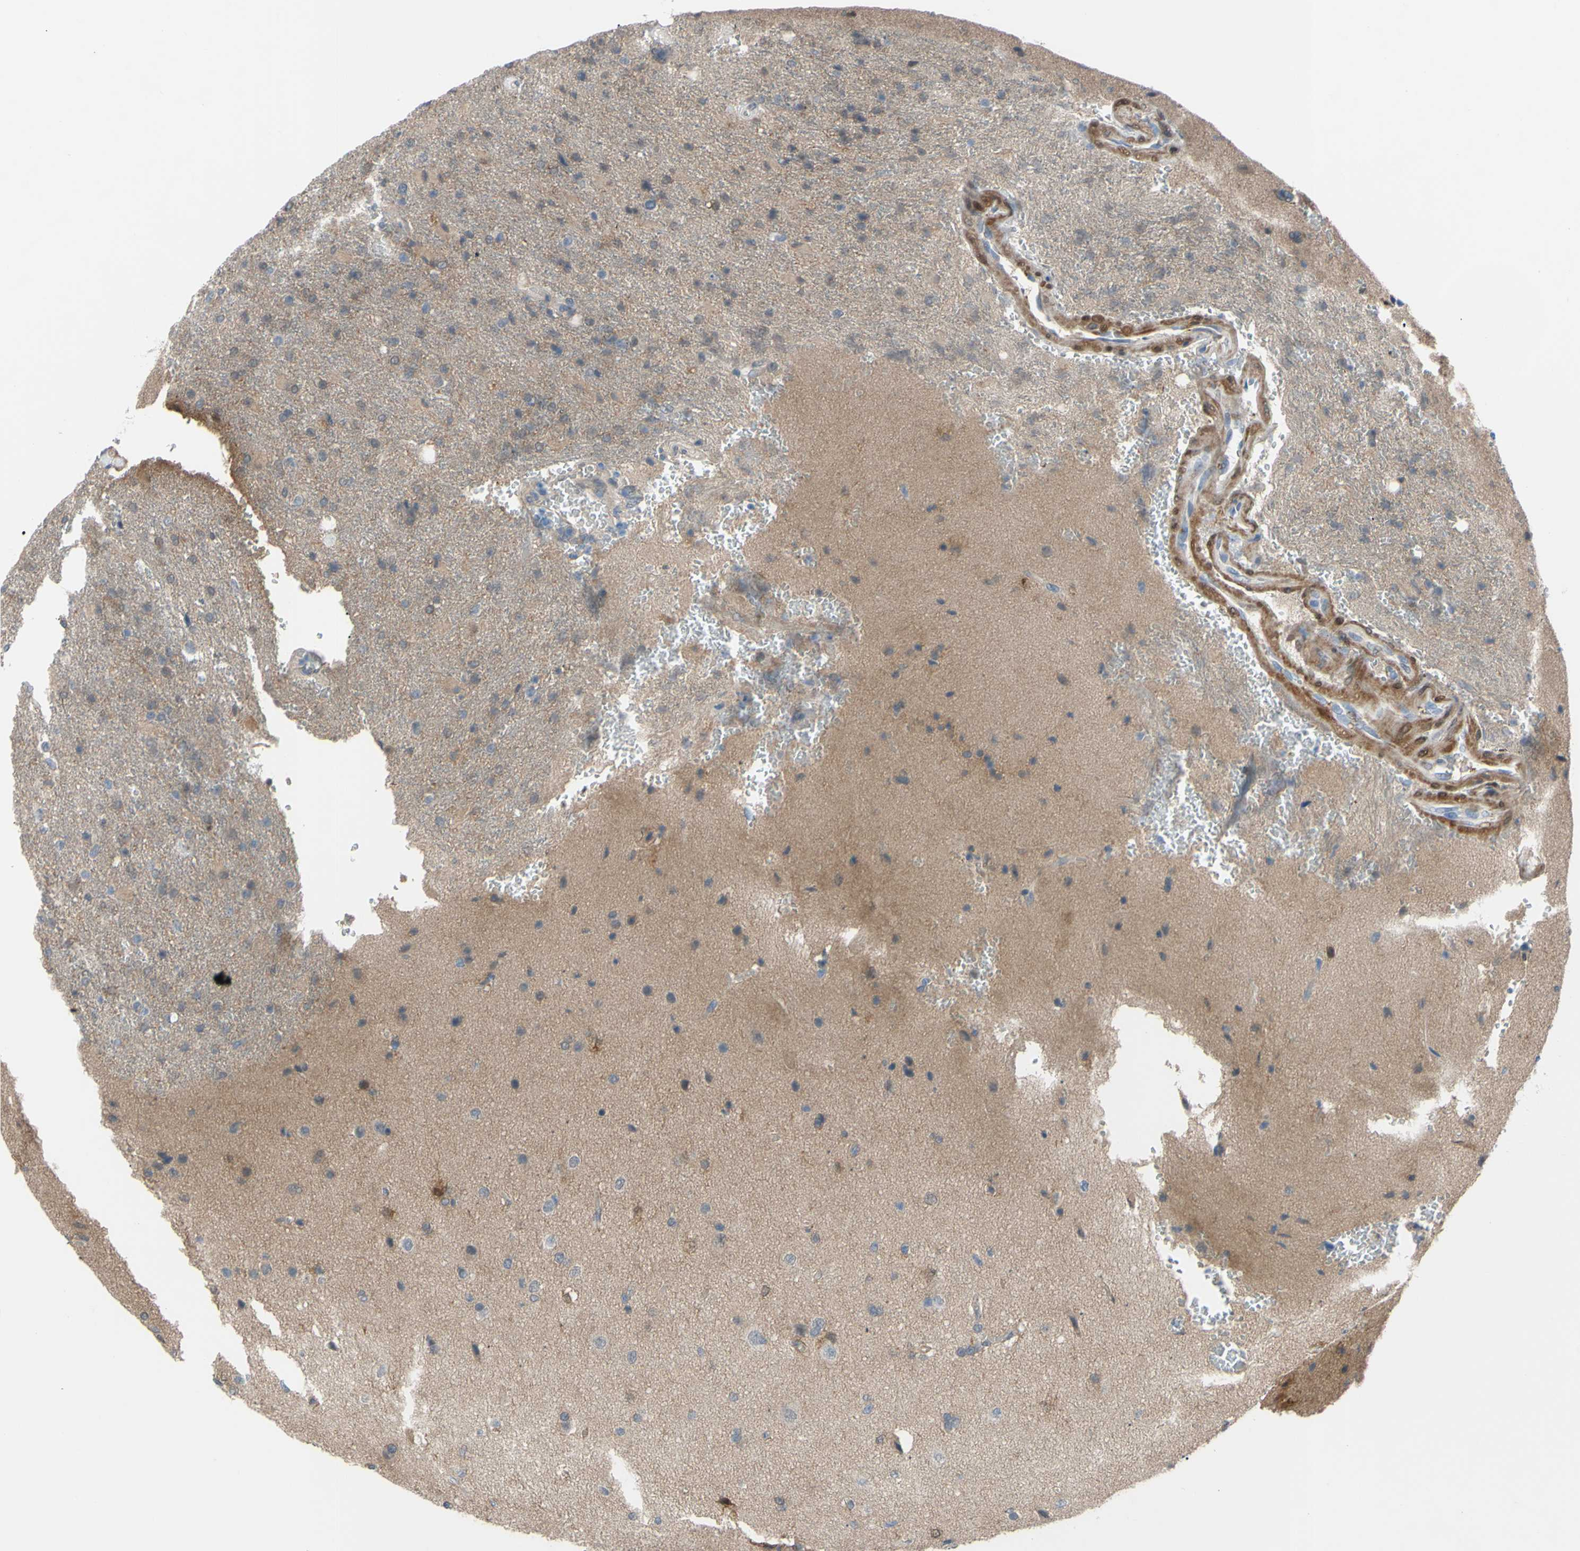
{"staining": {"intensity": "moderate", "quantity": "<25%", "location": "cytoplasmic/membranous"}, "tissue": "glioma", "cell_type": "Tumor cells", "image_type": "cancer", "snomed": [{"axis": "morphology", "description": "Glioma, malignant, High grade"}, {"axis": "topography", "description": "Brain"}], "caption": "Immunohistochemical staining of glioma exhibits low levels of moderate cytoplasmic/membranous protein expression in approximately <25% of tumor cells.", "gene": "NOL3", "patient": {"sex": "male", "age": 71}}